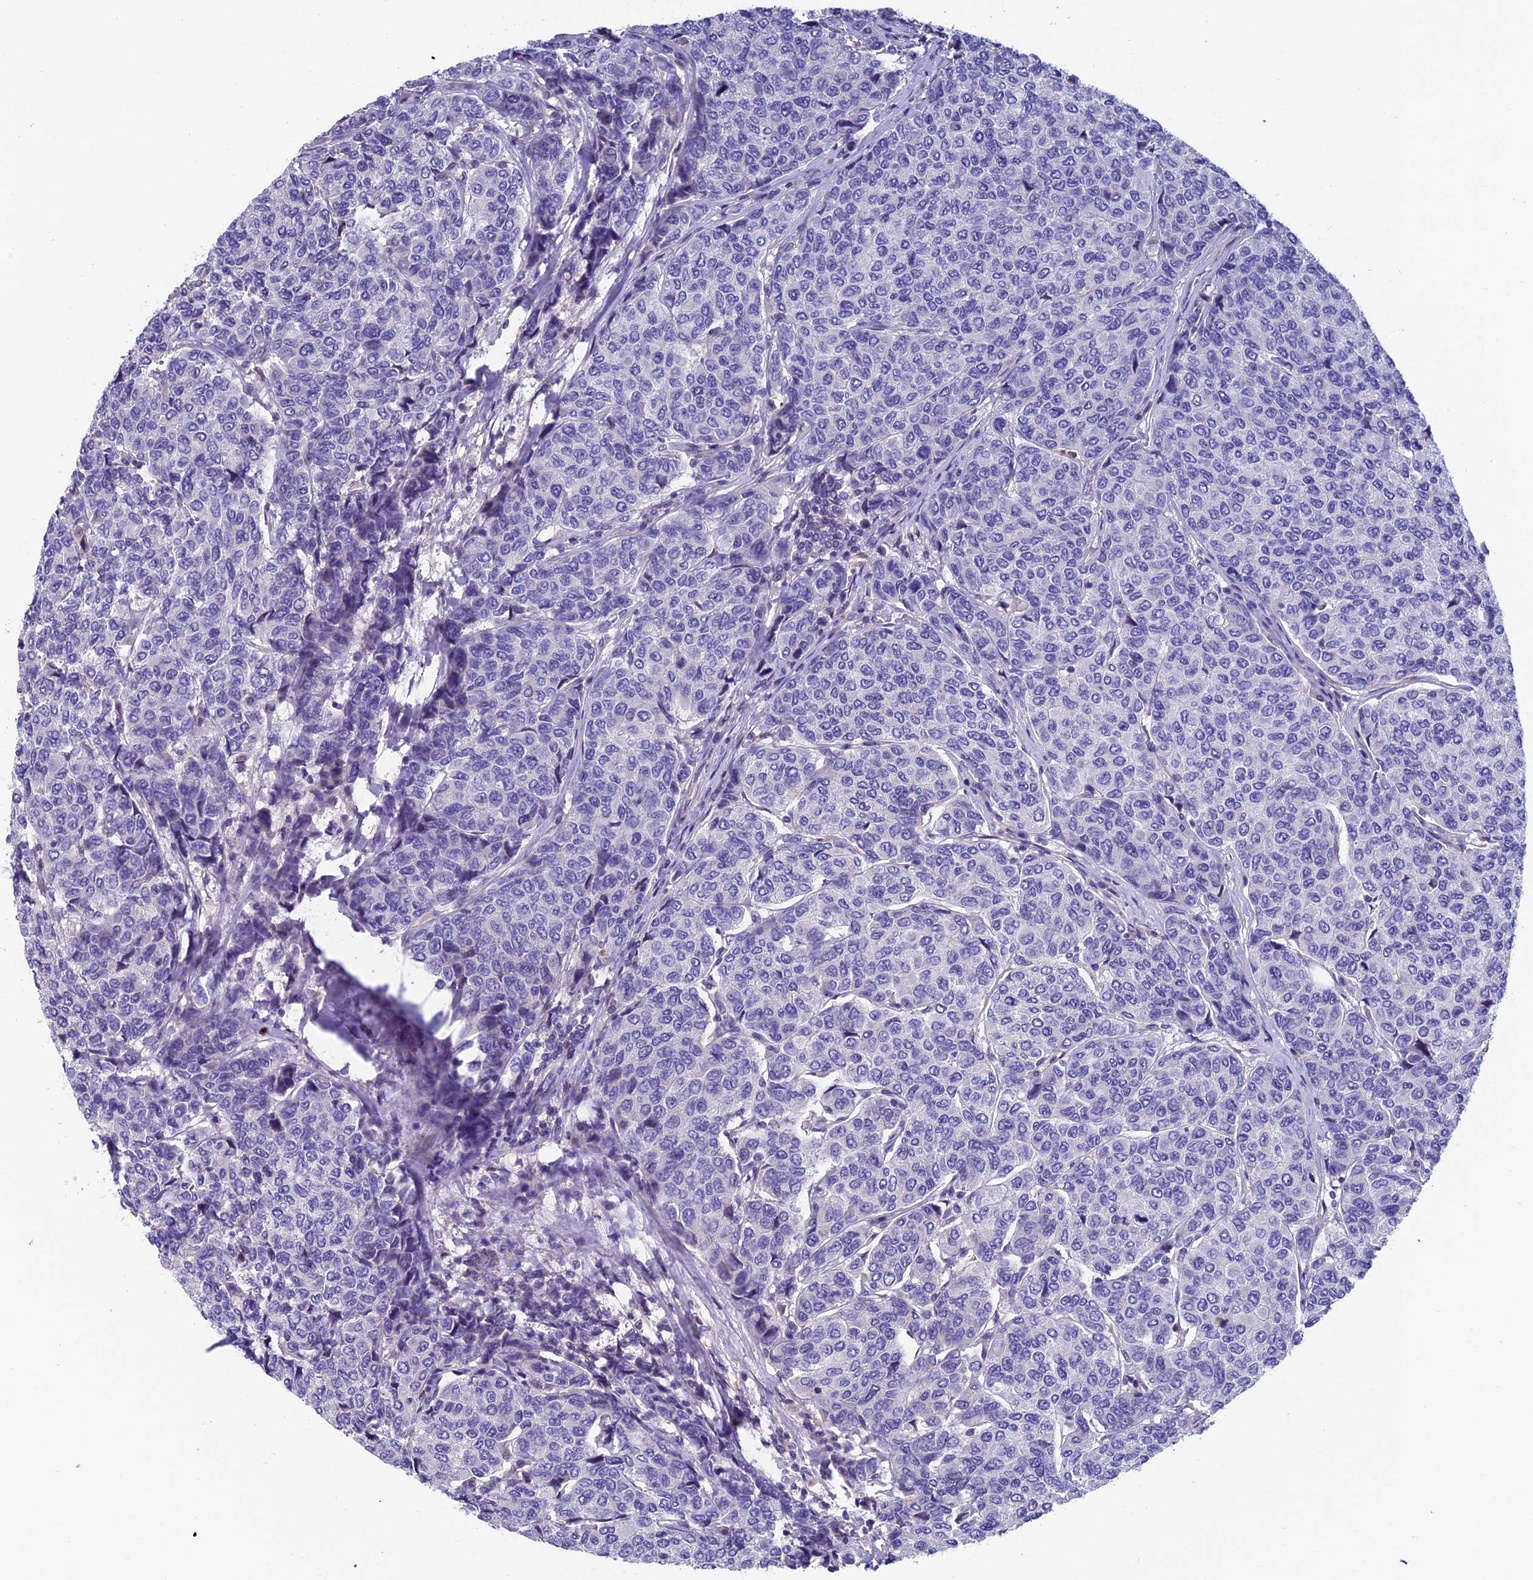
{"staining": {"intensity": "negative", "quantity": "none", "location": "none"}, "tissue": "breast cancer", "cell_type": "Tumor cells", "image_type": "cancer", "snomed": [{"axis": "morphology", "description": "Duct carcinoma"}, {"axis": "topography", "description": "Breast"}], "caption": "Human breast intraductal carcinoma stained for a protein using immunohistochemistry displays no staining in tumor cells.", "gene": "FAM178B", "patient": {"sex": "female", "age": 55}}